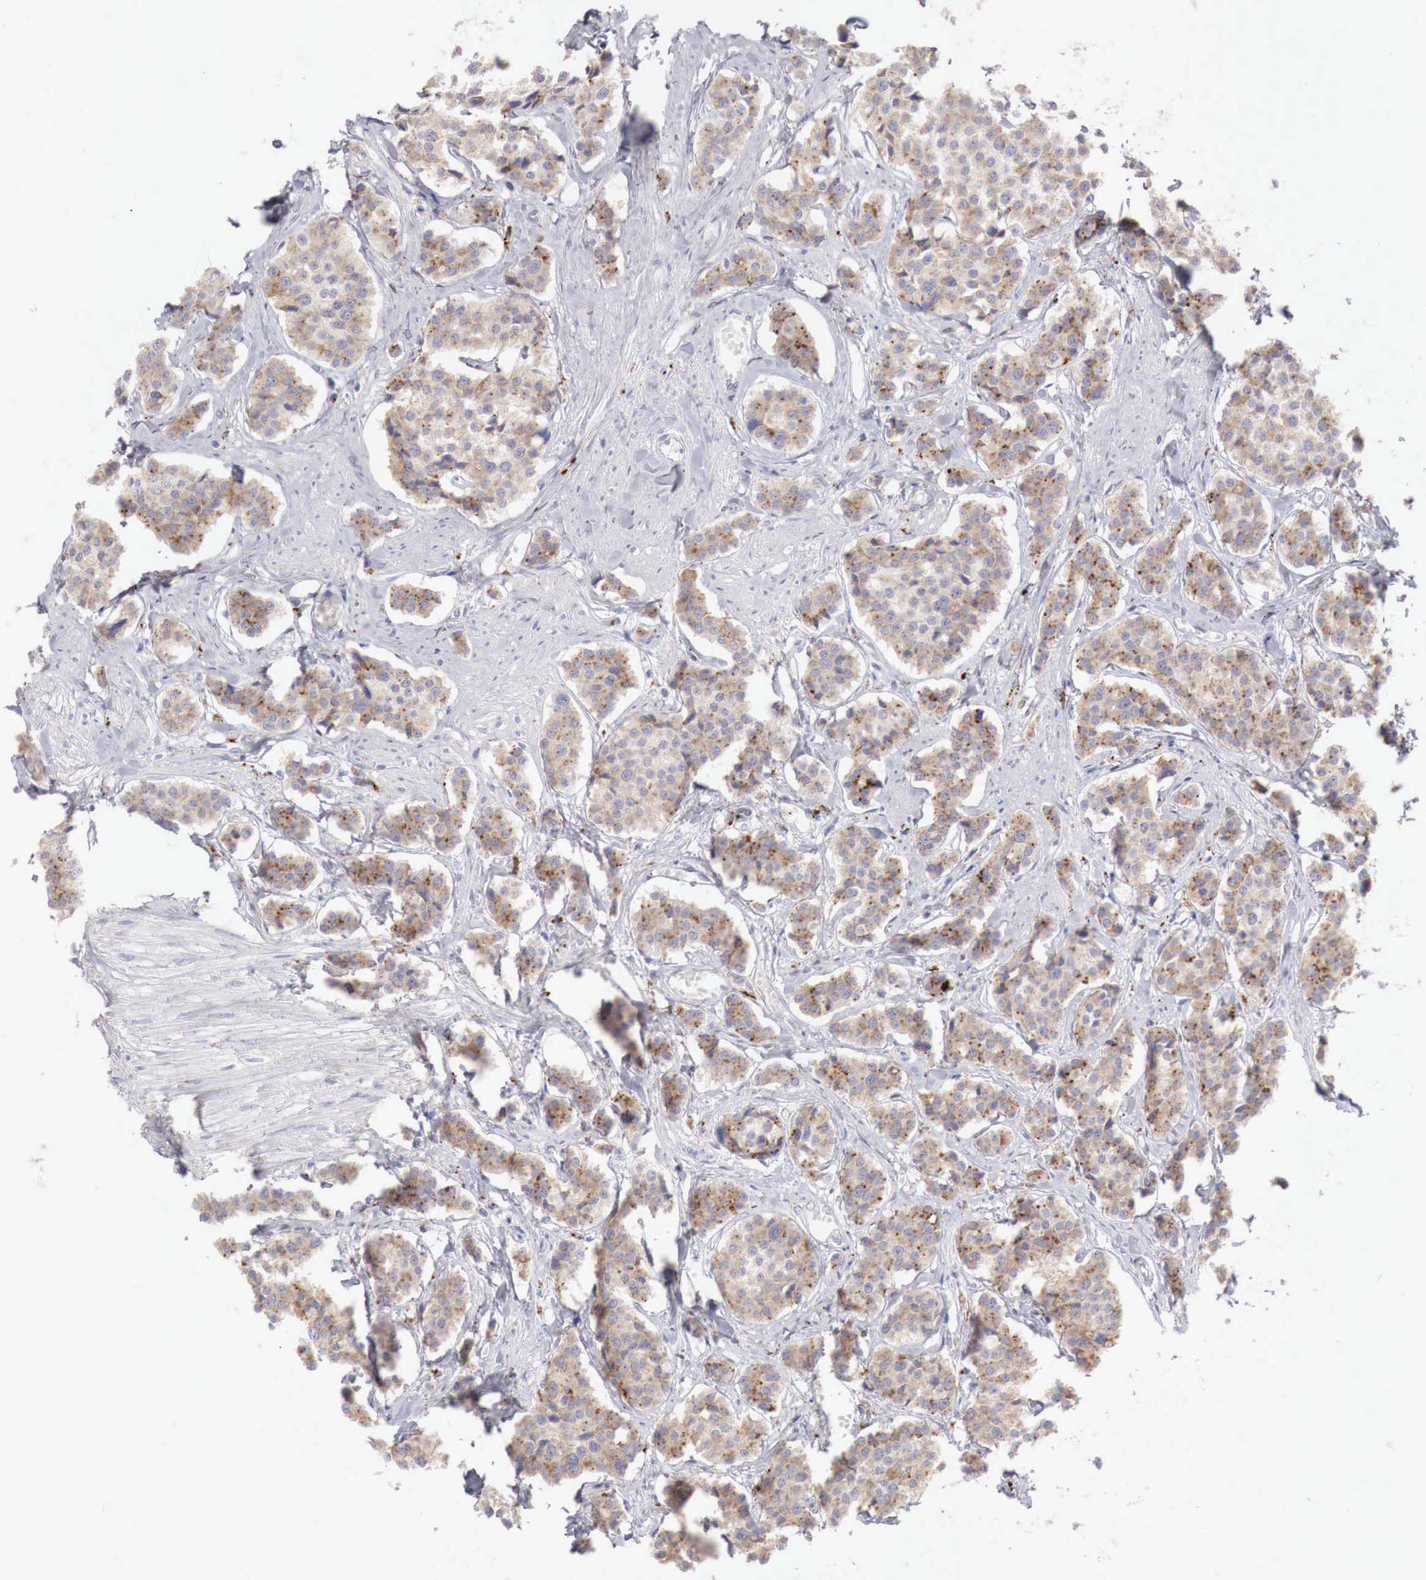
{"staining": {"intensity": "strong", "quantity": ">75%", "location": "cytoplasmic/membranous"}, "tissue": "carcinoid", "cell_type": "Tumor cells", "image_type": "cancer", "snomed": [{"axis": "morphology", "description": "Carcinoid, malignant, NOS"}, {"axis": "topography", "description": "Small intestine"}], "caption": "Carcinoid was stained to show a protein in brown. There is high levels of strong cytoplasmic/membranous staining in about >75% of tumor cells.", "gene": "GLA", "patient": {"sex": "male", "age": 60}}